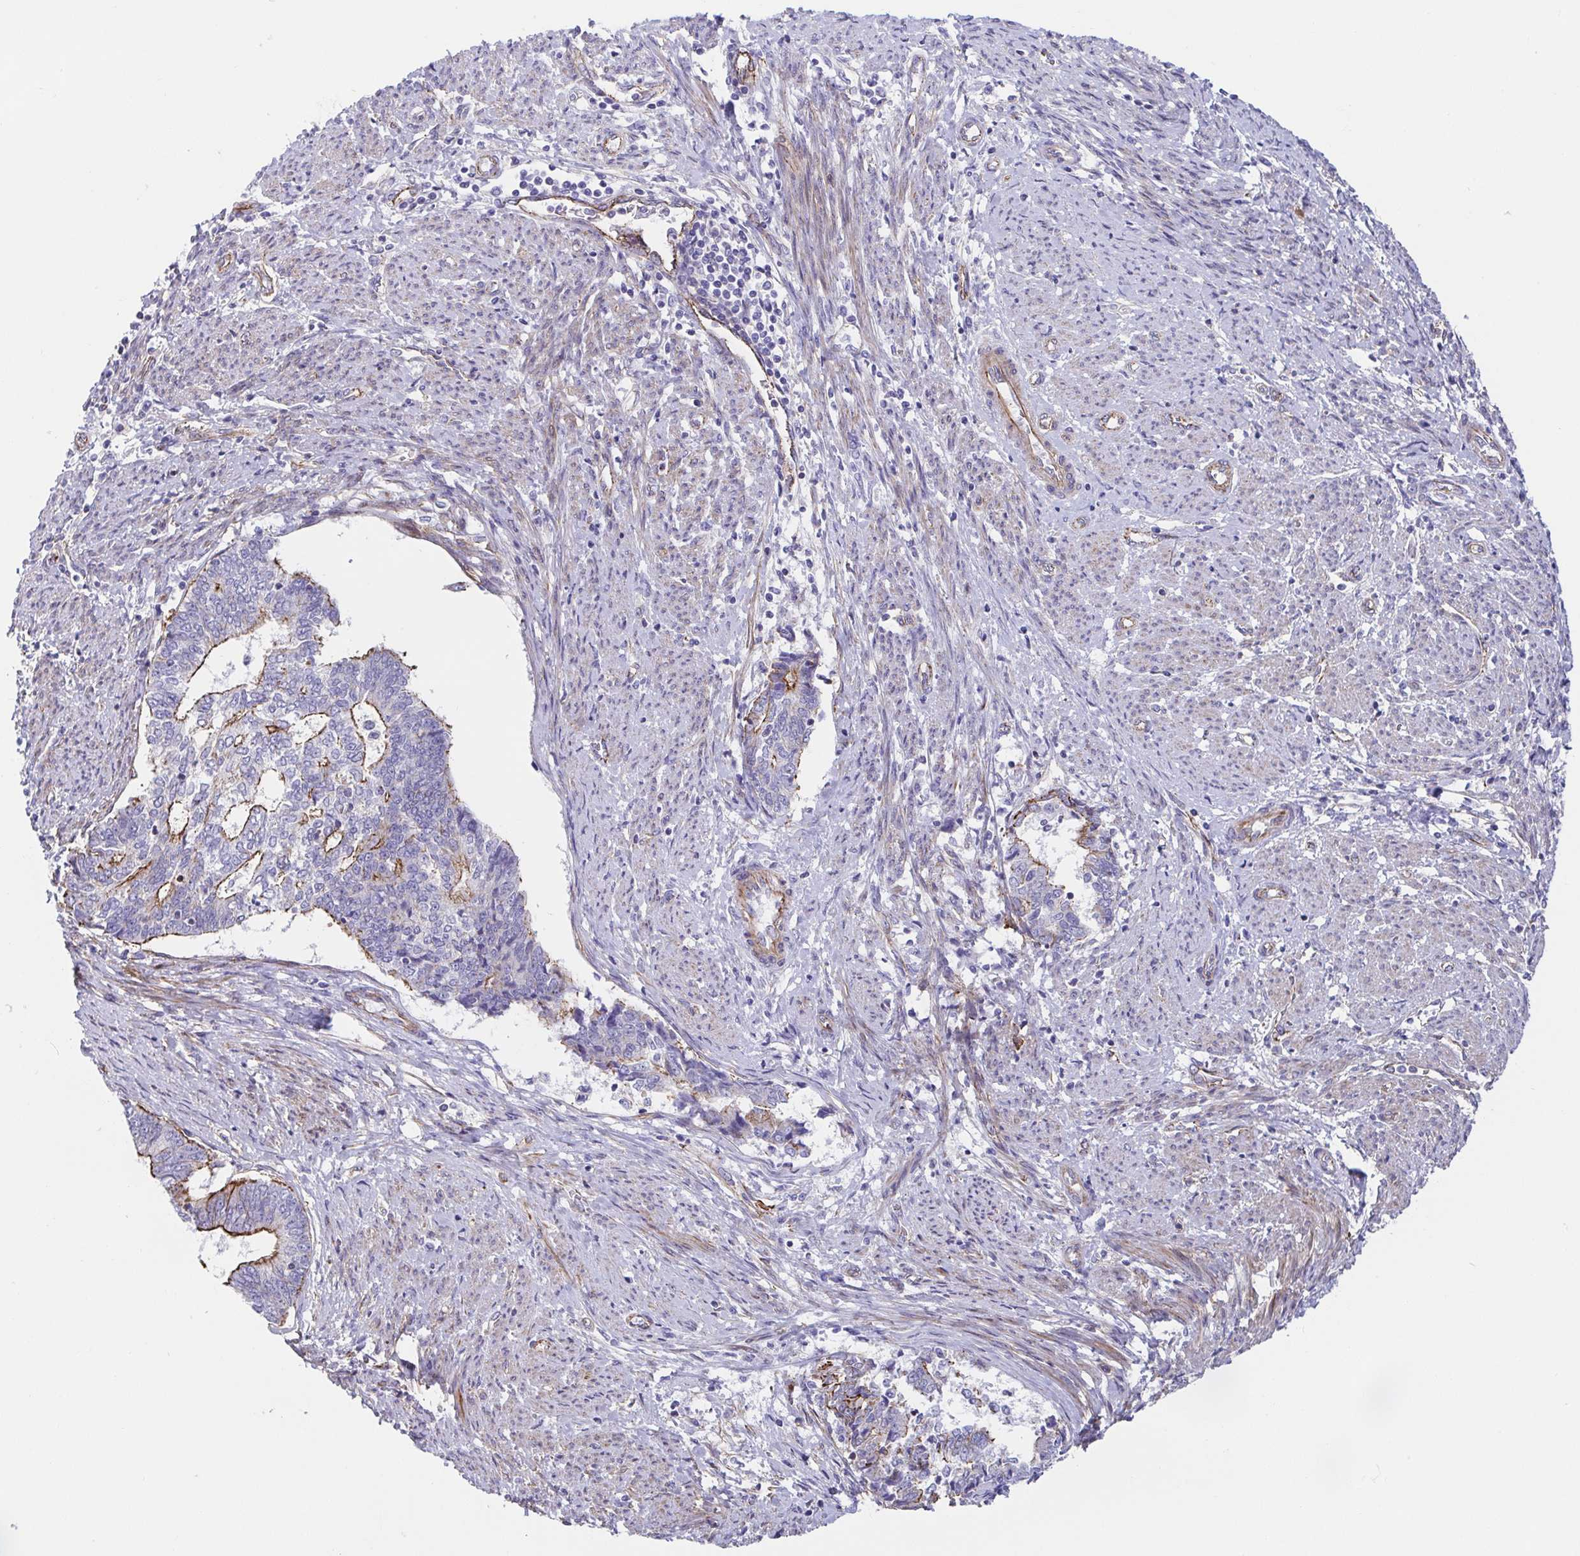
{"staining": {"intensity": "moderate", "quantity": "25%-75%", "location": "cytoplasmic/membranous"}, "tissue": "endometrial cancer", "cell_type": "Tumor cells", "image_type": "cancer", "snomed": [{"axis": "morphology", "description": "Adenocarcinoma, NOS"}, {"axis": "topography", "description": "Endometrium"}], "caption": "This histopathology image shows immunohistochemistry staining of human endometrial cancer, with medium moderate cytoplasmic/membranous staining in approximately 25%-75% of tumor cells.", "gene": "TRAM2", "patient": {"sex": "female", "age": 65}}